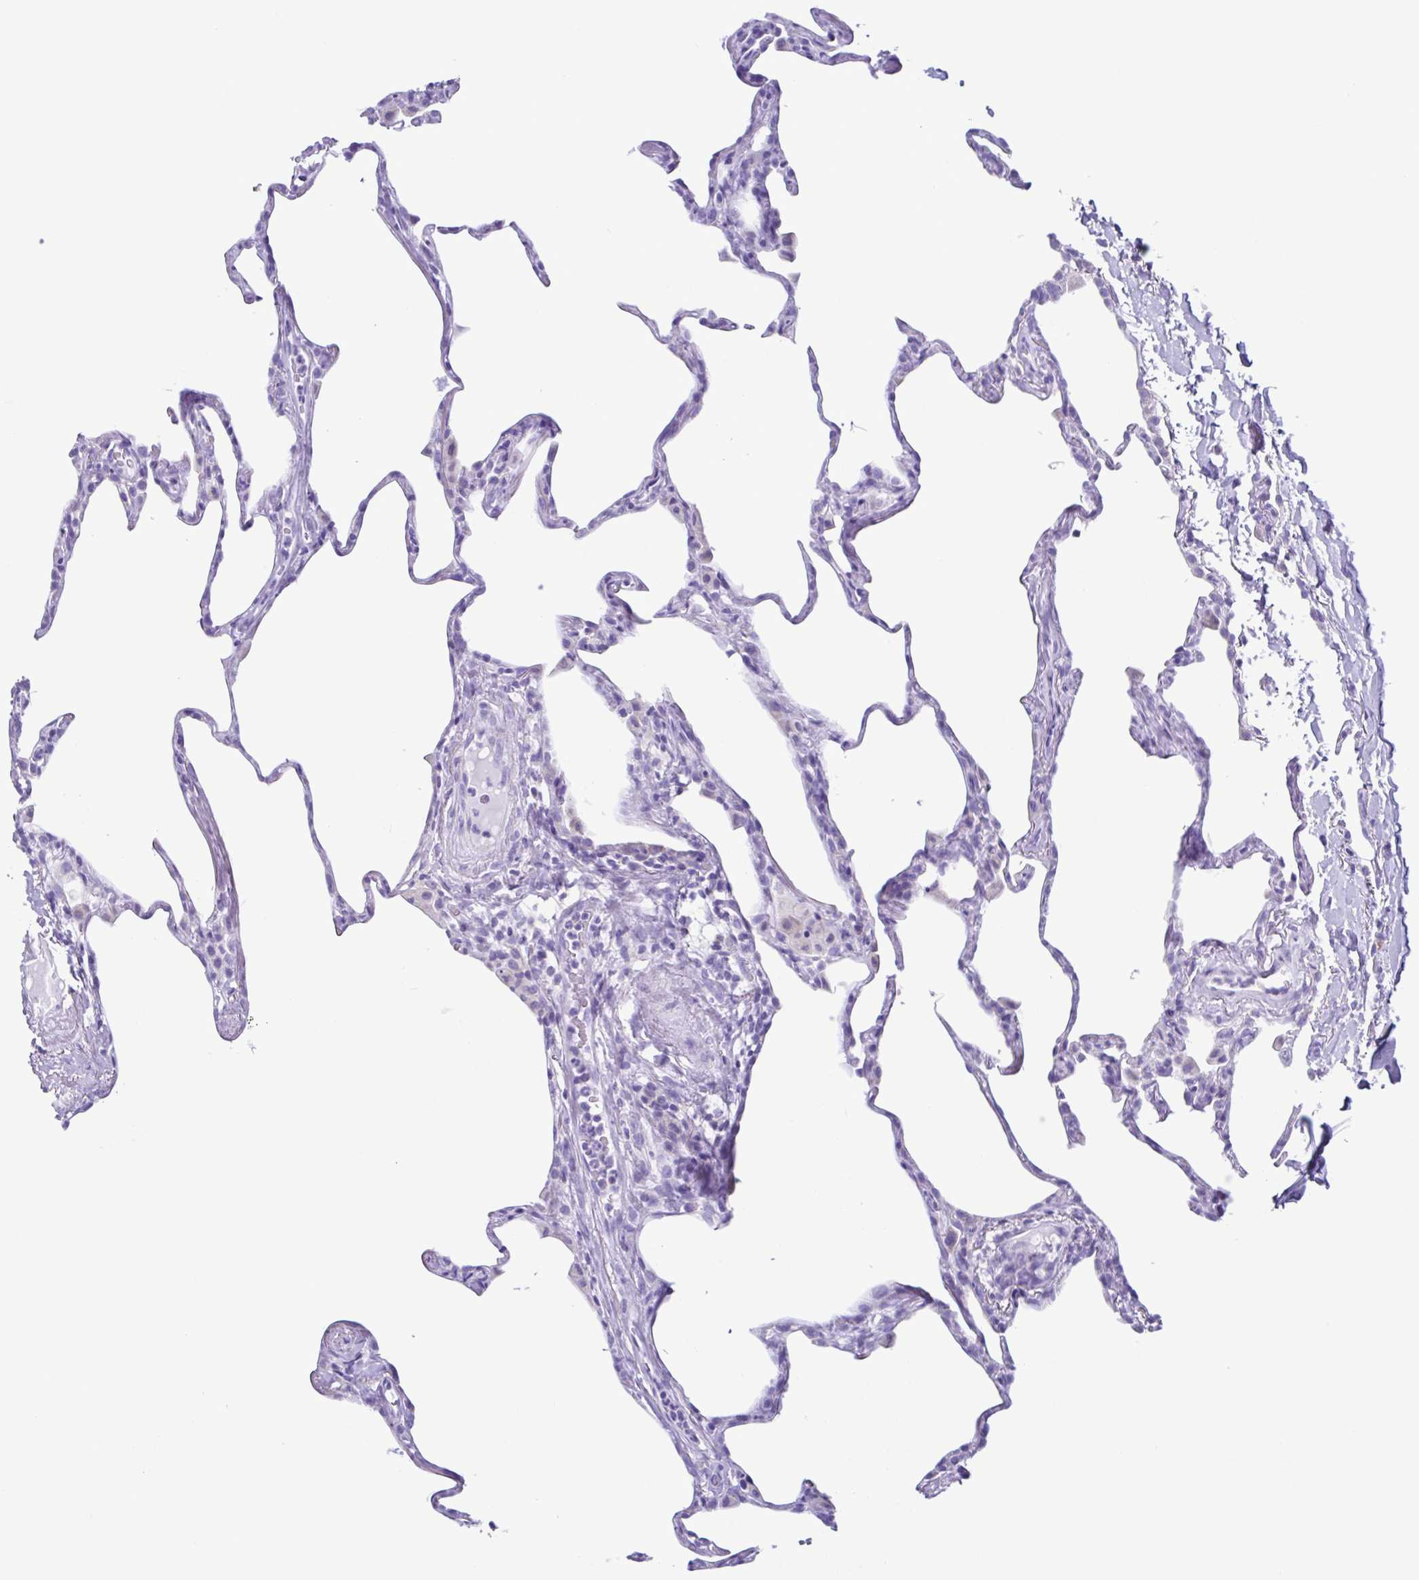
{"staining": {"intensity": "negative", "quantity": "none", "location": "none"}, "tissue": "lung", "cell_type": "Alveolar cells", "image_type": "normal", "snomed": [{"axis": "morphology", "description": "Normal tissue, NOS"}, {"axis": "topography", "description": "Lung"}], "caption": "This micrograph is of normal lung stained with IHC to label a protein in brown with the nuclei are counter-stained blue. There is no expression in alveolar cells. (Stains: DAB immunohistochemistry with hematoxylin counter stain, Microscopy: brightfield microscopy at high magnification).", "gene": "ACTRT3", "patient": {"sex": "male", "age": 65}}